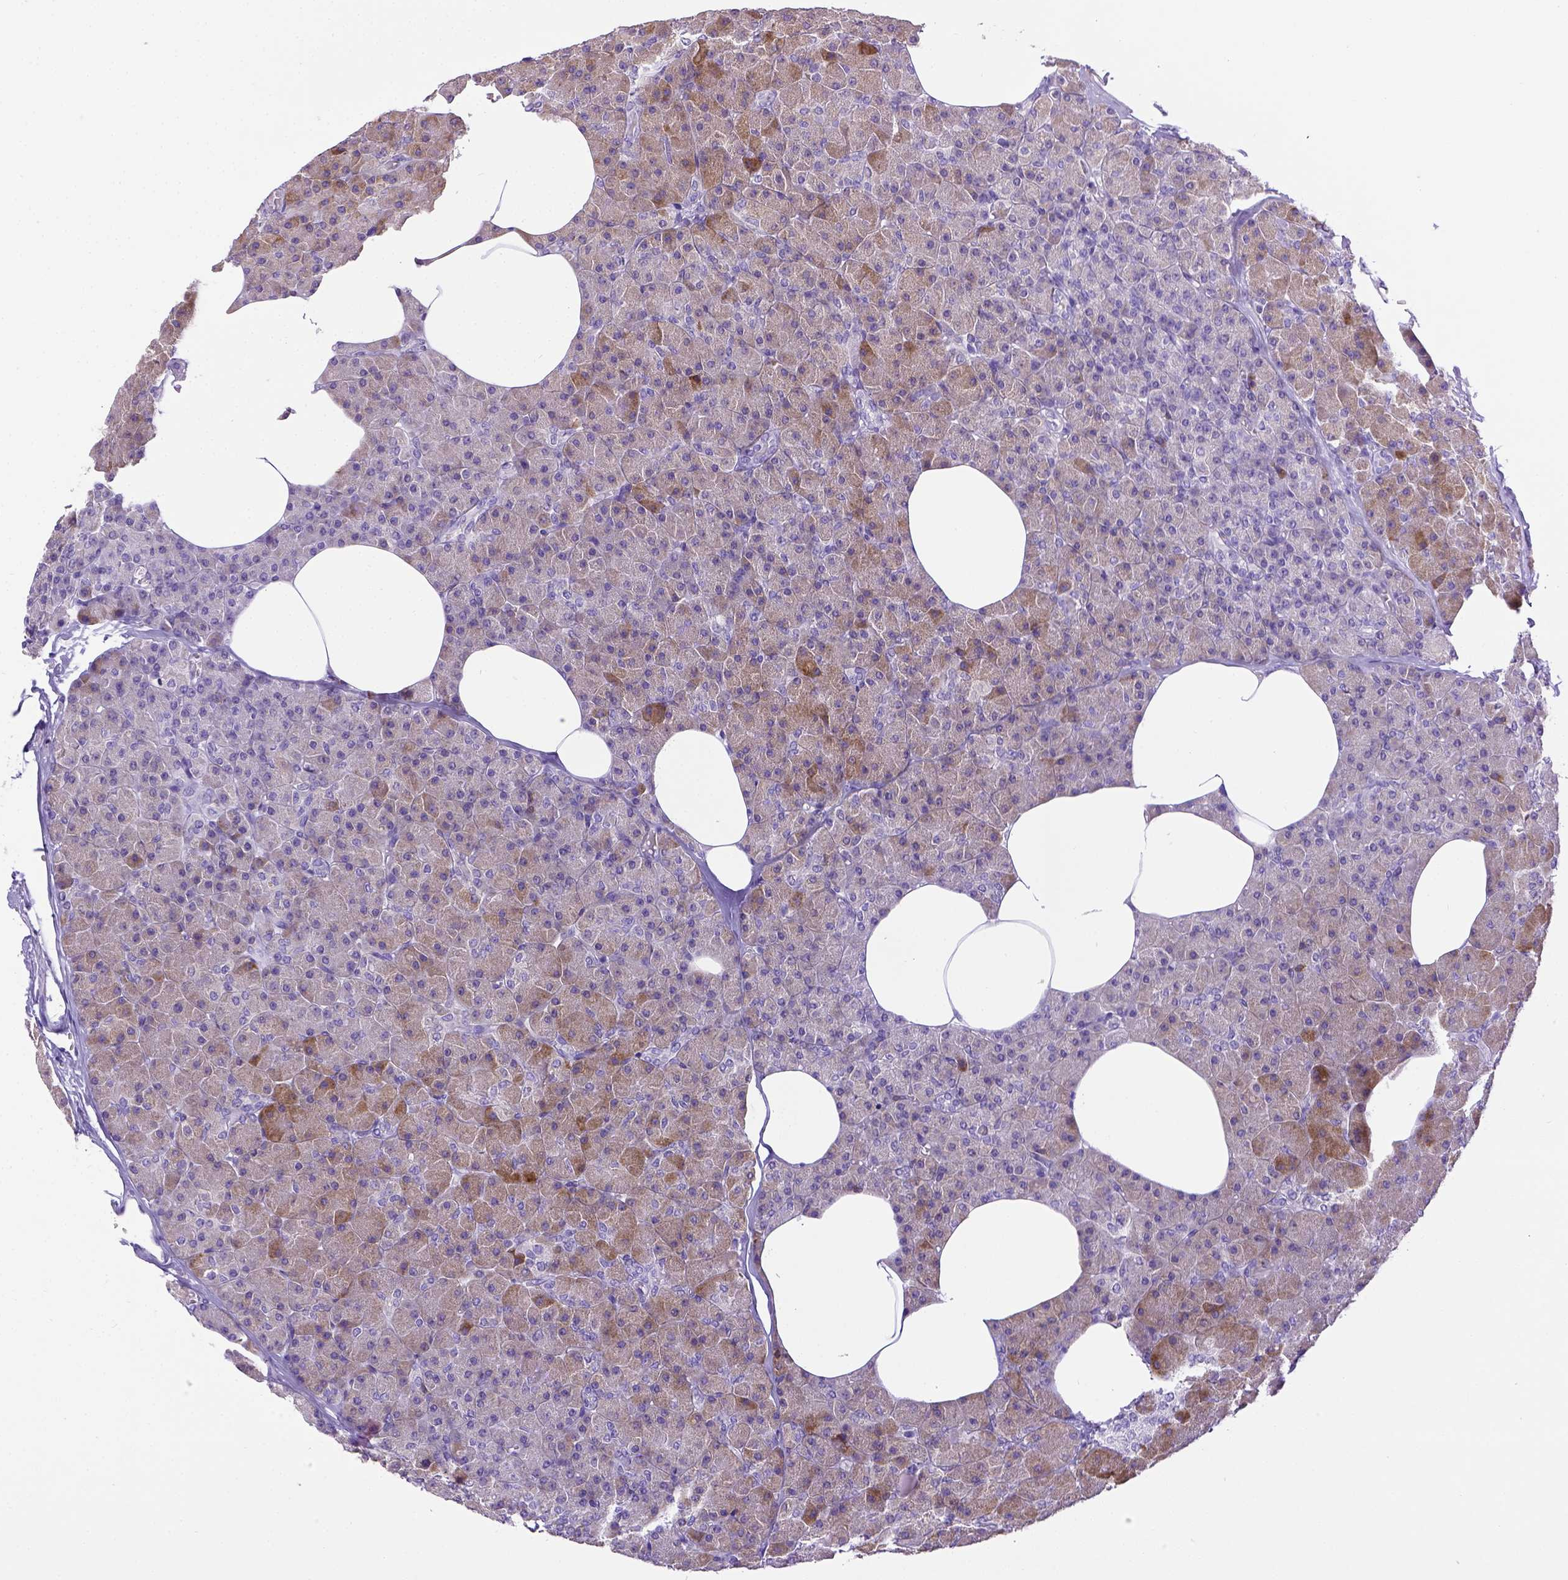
{"staining": {"intensity": "negative", "quantity": "none", "location": "none"}, "tissue": "pancreas", "cell_type": "Exocrine glandular cells", "image_type": "normal", "snomed": [{"axis": "morphology", "description": "Normal tissue, NOS"}, {"axis": "topography", "description": "Pancreas"}], "caption": "The photomicrograph demonstrates no staining of exocrine glandular cells in benign pancreas.", "gene": "CD3E", "patient": {"sex": "female", "age": 45}}